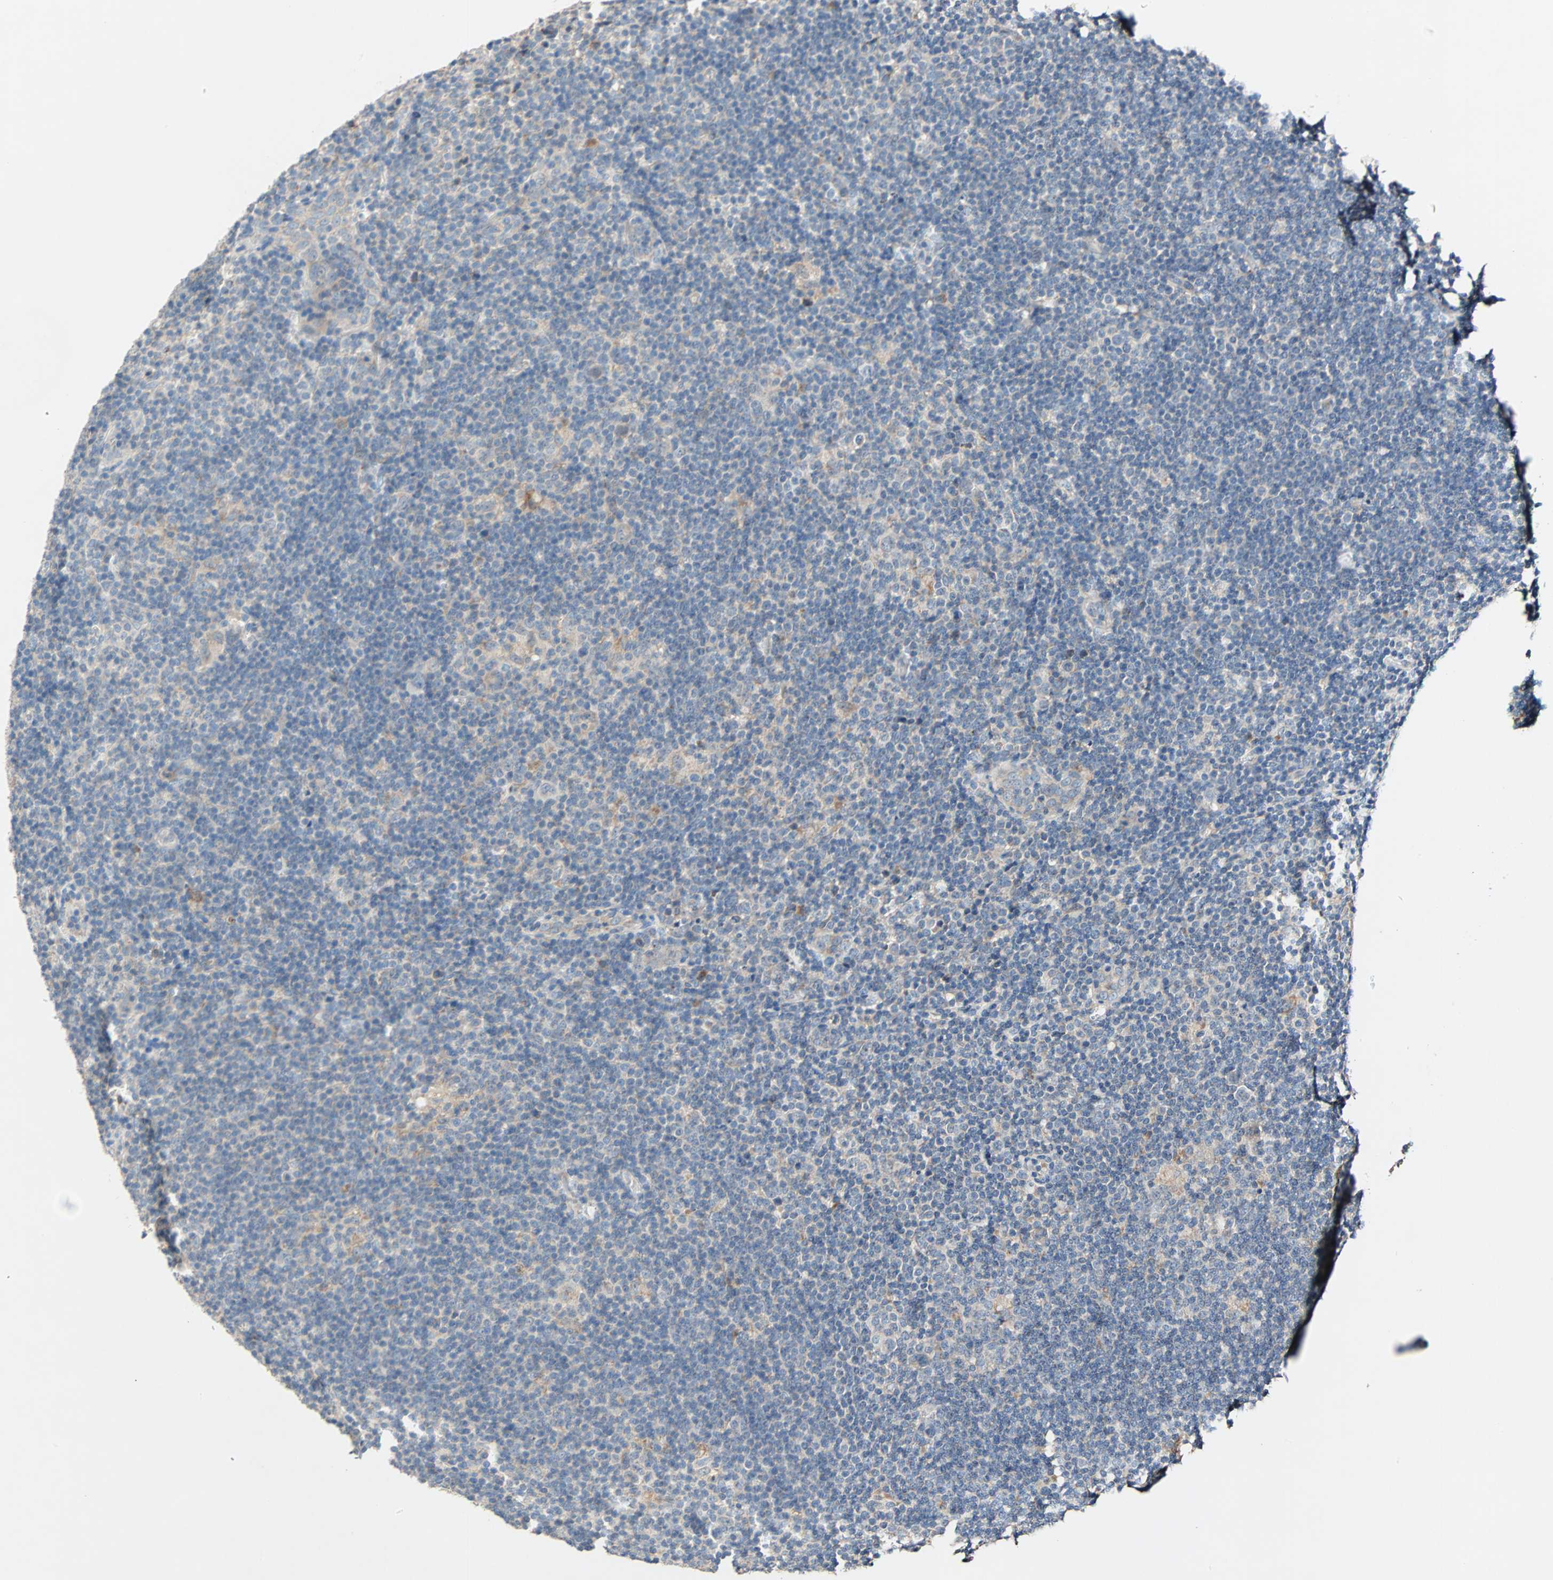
{"staining": {"intensity": "weak", "quantity": ">75%", "location": "cytoplasmic/membranous"}, "tissue": "lymphoma", "cell_type": "Tumor cells", "image_type": "cancer", "snomed": [{"axis": "morphology", "description": "Hodgkin's disease, NOS"}, {"axis": "topography", "description": "Lymph node"}], "caption": "Human Hodgkin's disease stained with a protein marker demonstrates weak staining in tumor cells.", "gene": "XYLT1", "patient": {"sex": "female", "age": 57}}